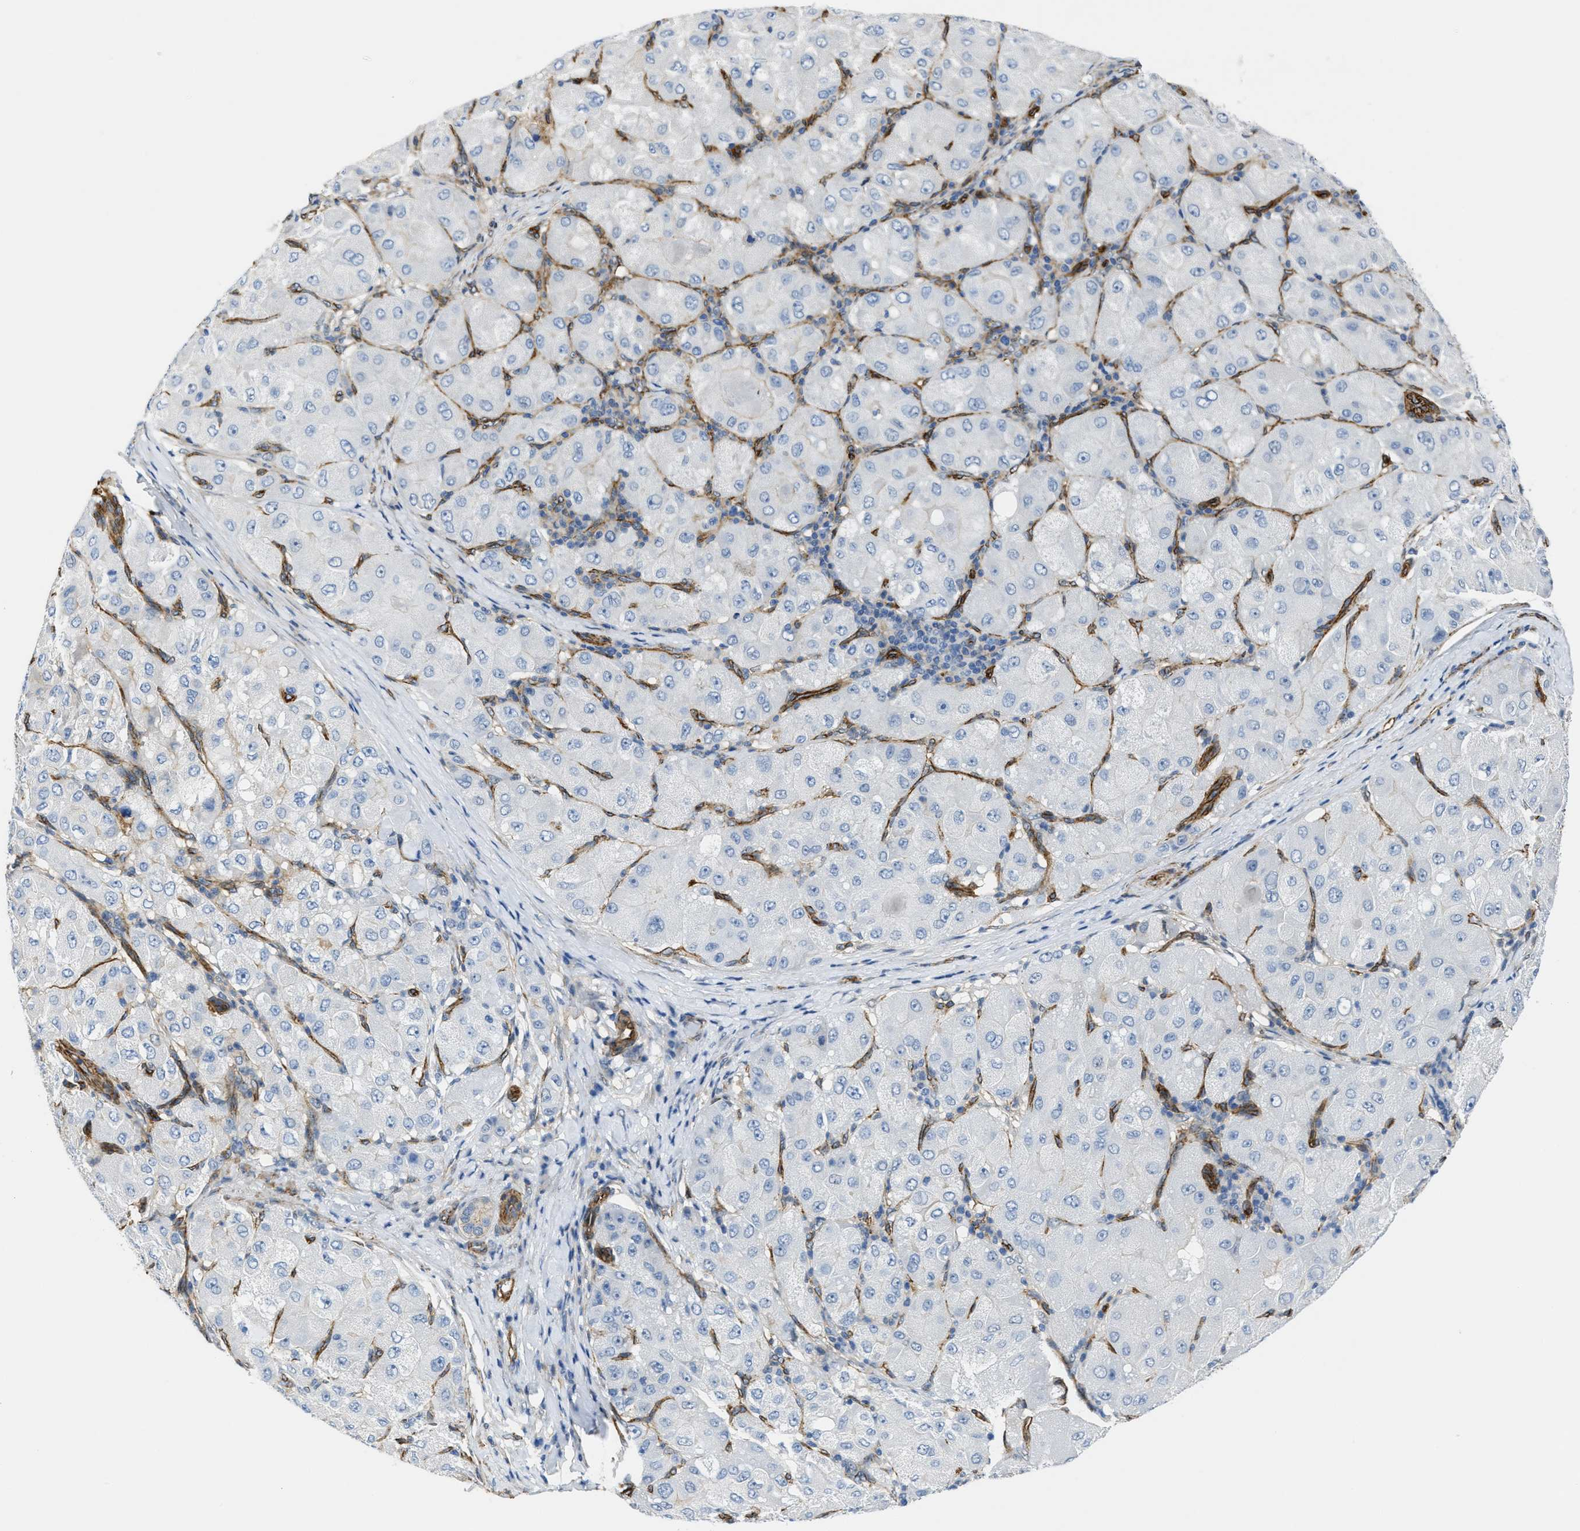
{"staining": {"intensity": "negative", "quantity": "none", "location": "none"}, "tissue": "liver cancer", "cell_type": "Tumor cells", "image_type": "cancer", "snomed": [{"axis": "morphology", "description": "Carcinoma, Hepatocellular, NOS"}, {"axis": "topography", "description": "Liver"}], "caption": "DAB (3,3'-diaminobenzidine) immunohistochemical staining of liver cancer displays no significant positivity in tumor cells.", "gene": "NAB1", "patient": {"sex": "male", "age": 80}}